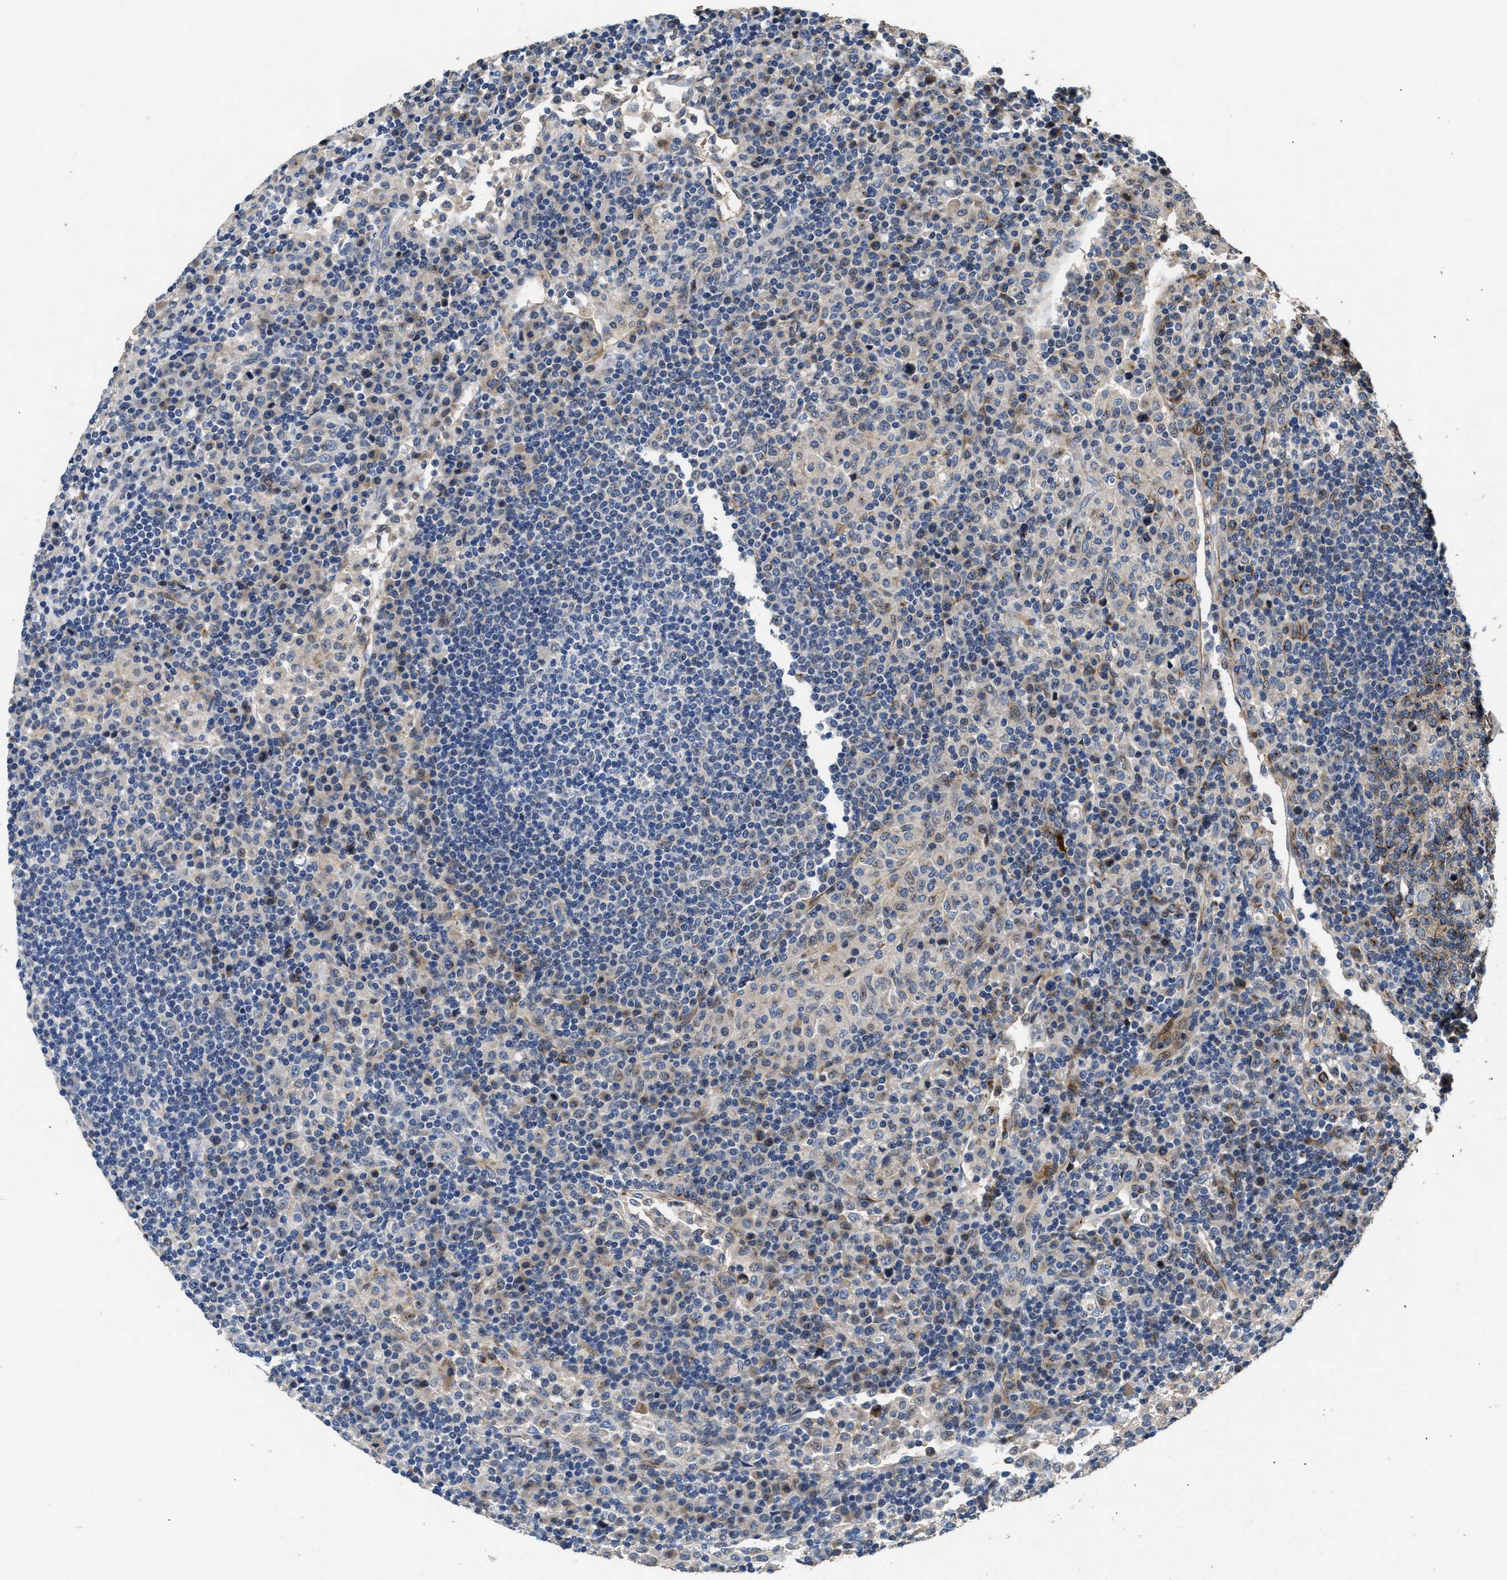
{"staining": {"intensity": "negative", "quantity": "none", "location": "none"}, "tissue": "lymph node", "cell_type": "Germinal center cells", "image_type": "normal", "snomed": [{"axis": "morphology", "description": "Normal tissue, NOS"}, {"axis": "topography", "description": "Lymph node"}], "caption": "The histopathology image shows no staining of germinal center cells in unremarkable lymph node.", "gene": "IL17RC", "patient": {"sex": "female", "age": 53}}